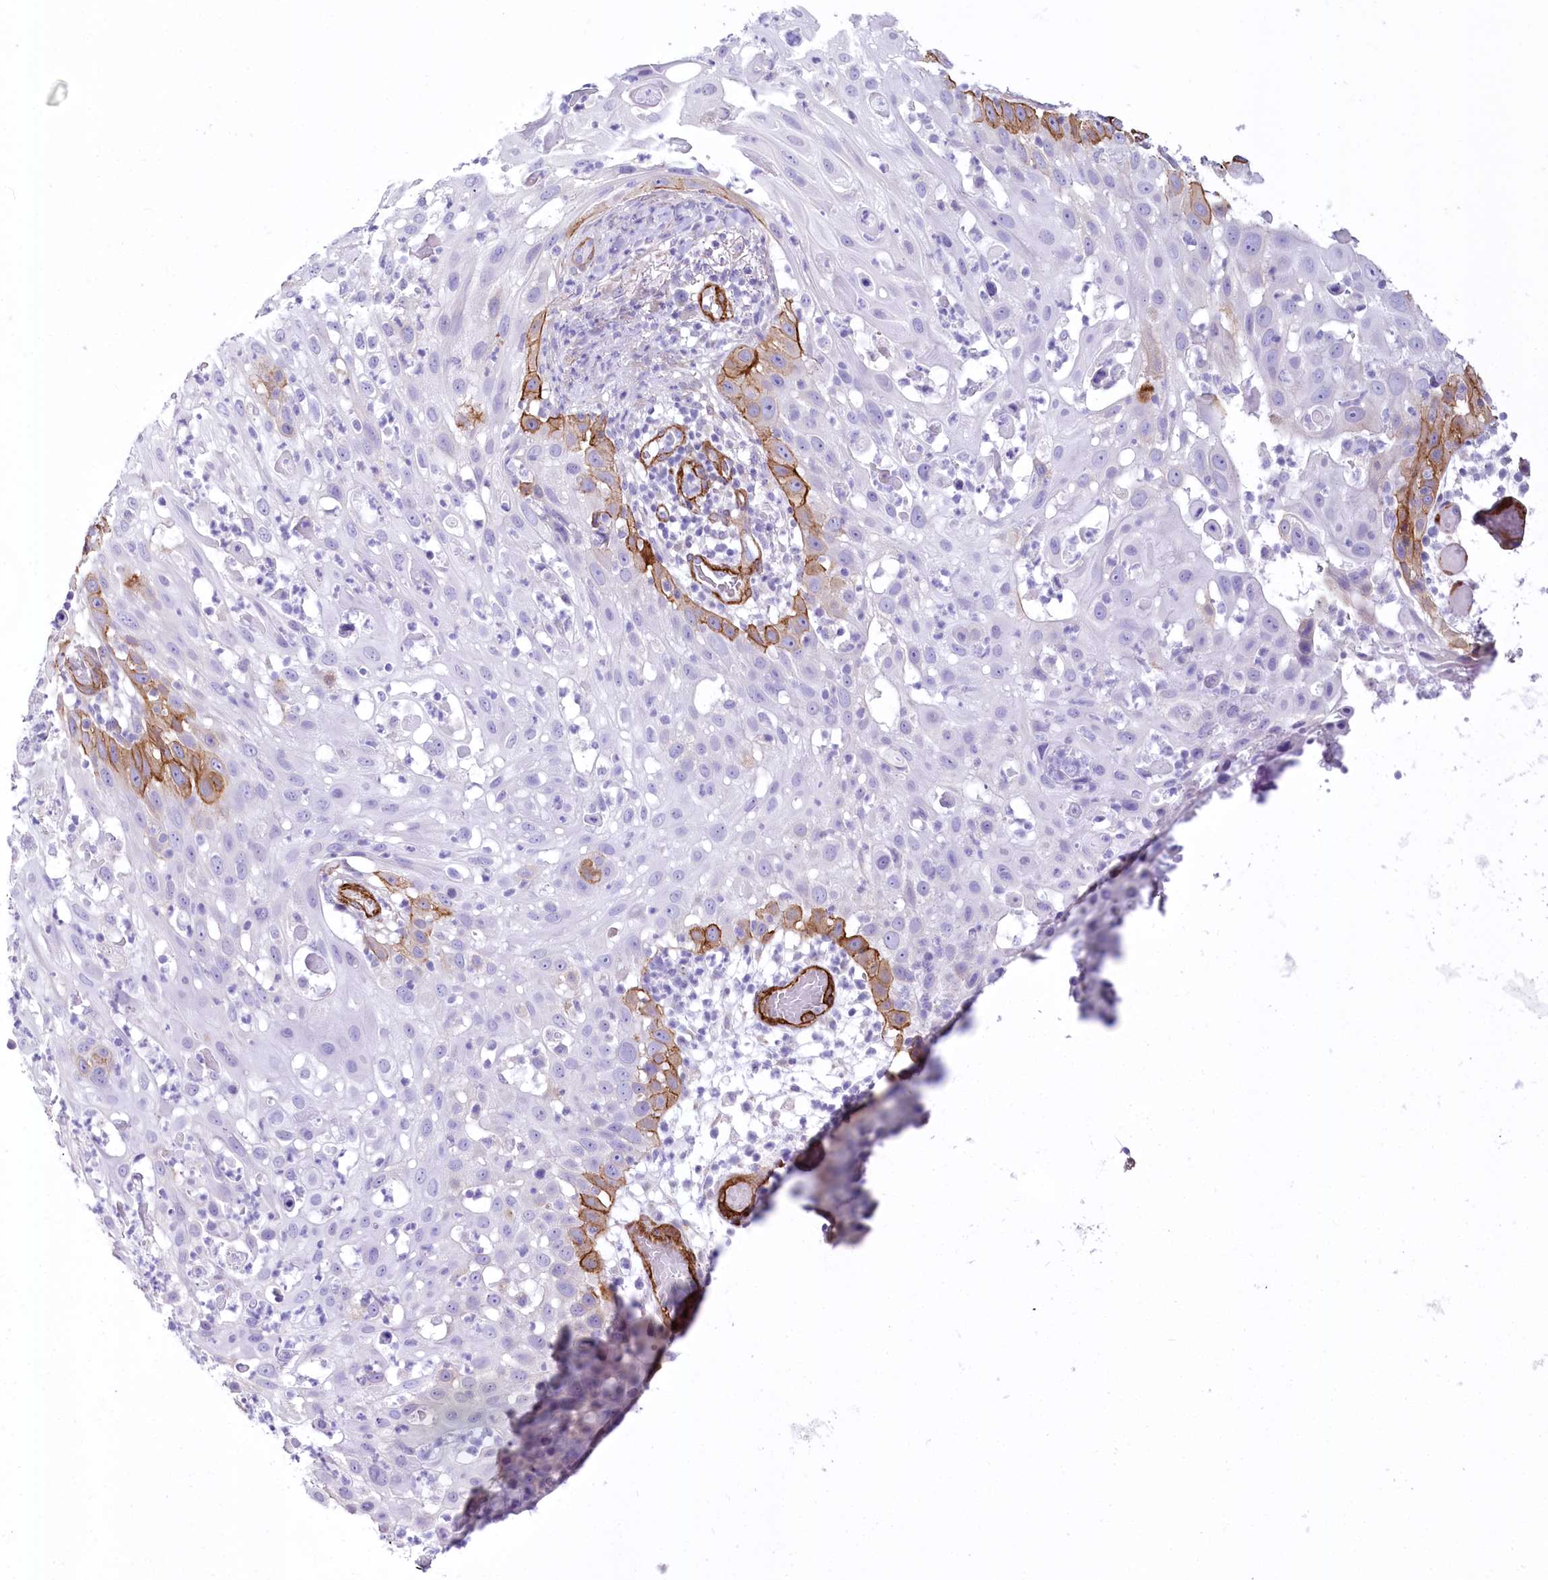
{"staining": {"intensity": "moderate", "quantity": "<25%", "location": "cytoplasmic/membranous"}, "tissue": "skin cancer", "cell_type": "Tumor cells", "image_type": "cancer", "snomed": [{"axis": "morphology", "description": "Squamous cell carcinoma, NOS"}, {"axis": "topography", "description": "Skin"}], "caption": "Human skin squamous cell carcinoma stained for a protein (brown) demonstrates moderate cytoplasmic/membranous positive positivity in approximately <25% of tumor cells.", "gene": "SYNPO2", "patient": {"sex": "female", "age": 44}}